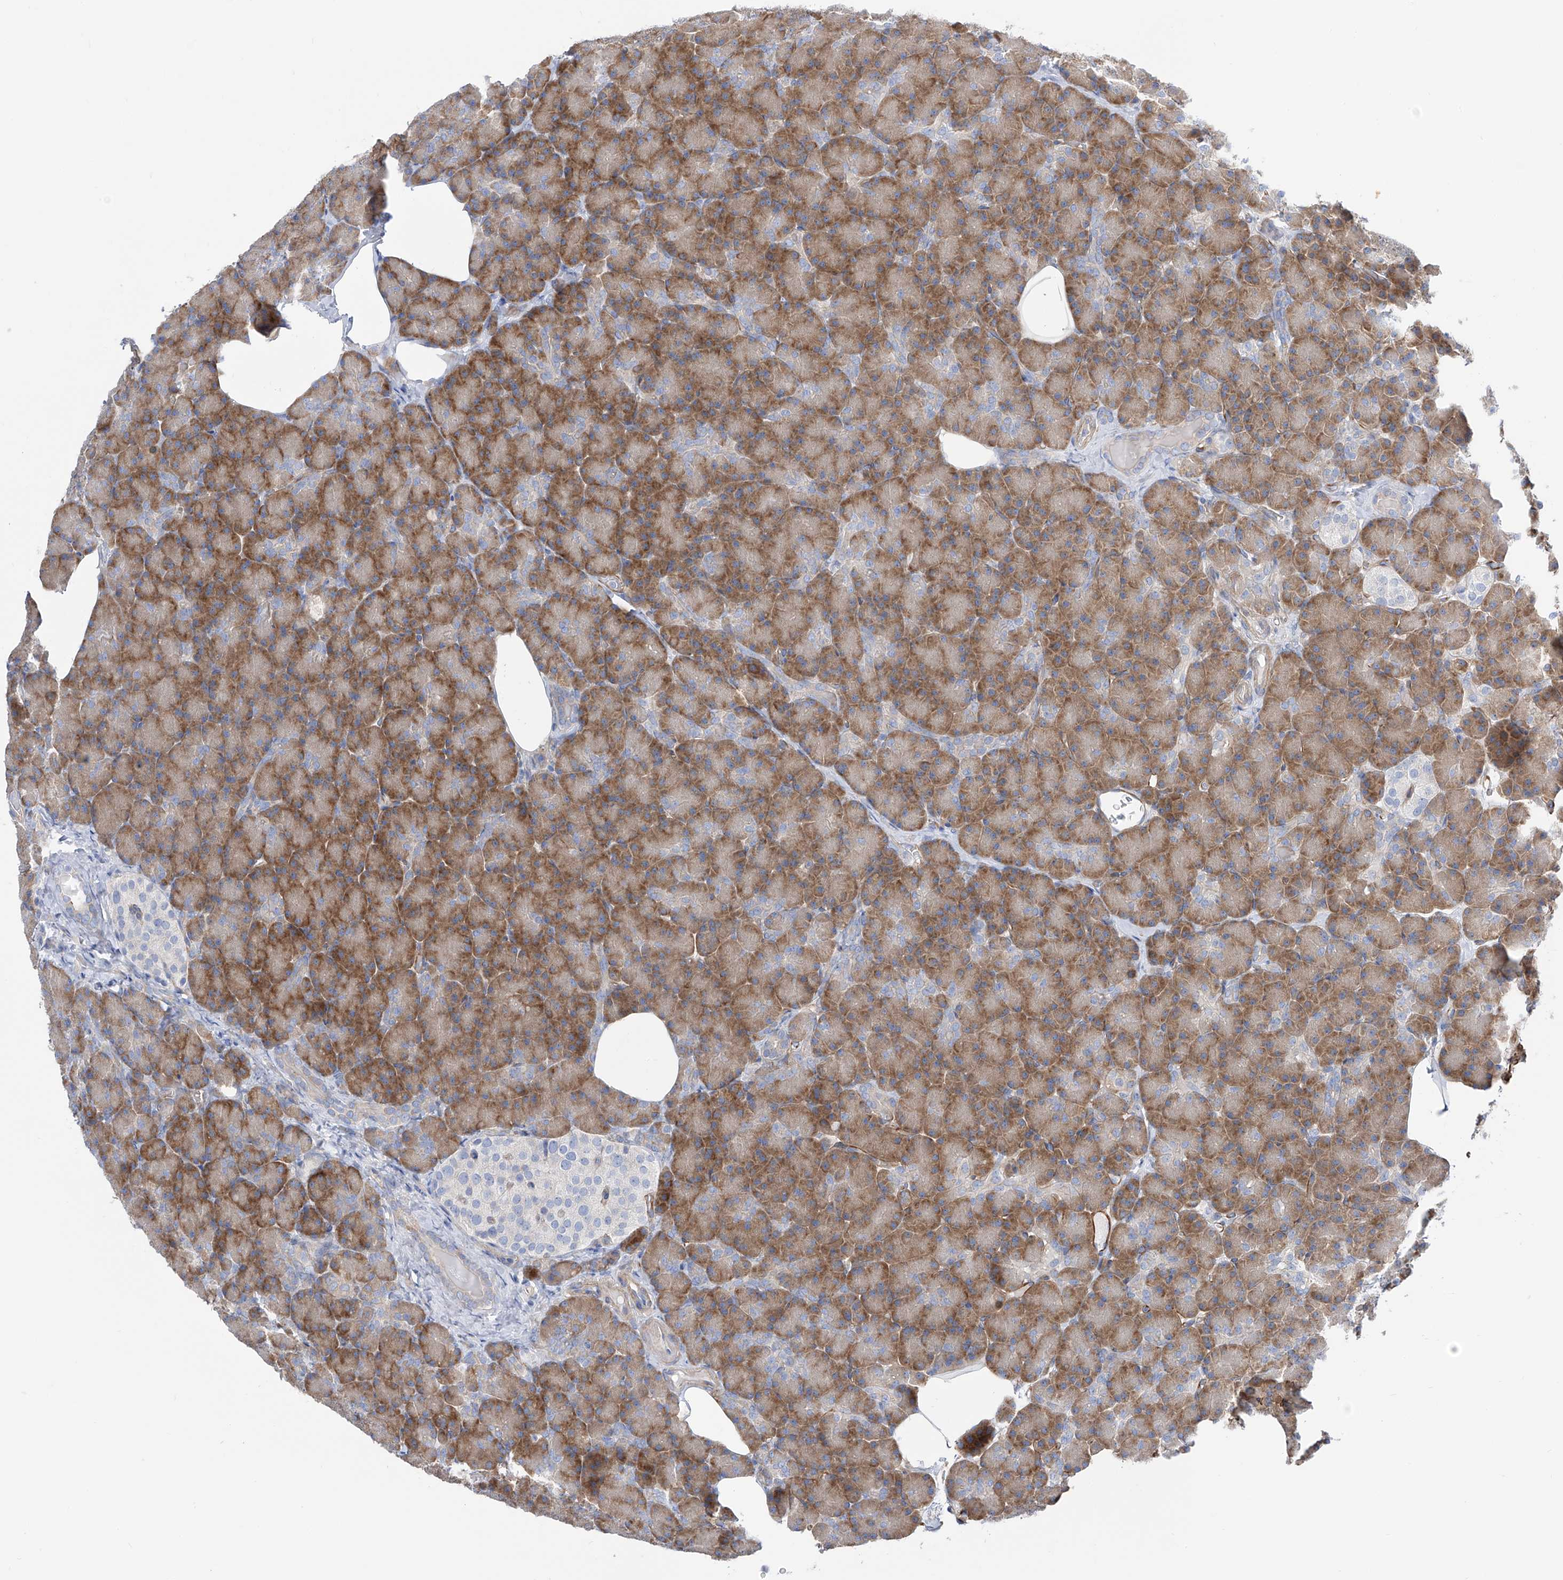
{"staining": {"intensity": "moderate", "quantity": ">75%", "location": "cytoplasmic/membranous"}, "tissue": "pancreas", "cell_type": "Exocrine glandular cells", "image_type": "normal", "snomed": [{"axis": "morphology", "description": "Normal tissue, NOS"}, {"axis": "topography", "description": "Pancreas"}], "caption": "This histopathology image exhibits benign pancreas stained with immunohistochemistry (IHC) to label a protein in brown. The cytoplasmic/membranous of exocrine glandular cells show moderate positivity for the protein. Nuclei are counter-stained blue.", "gene": "LCA5", "patient": {"sex": "female", "age": 43}}